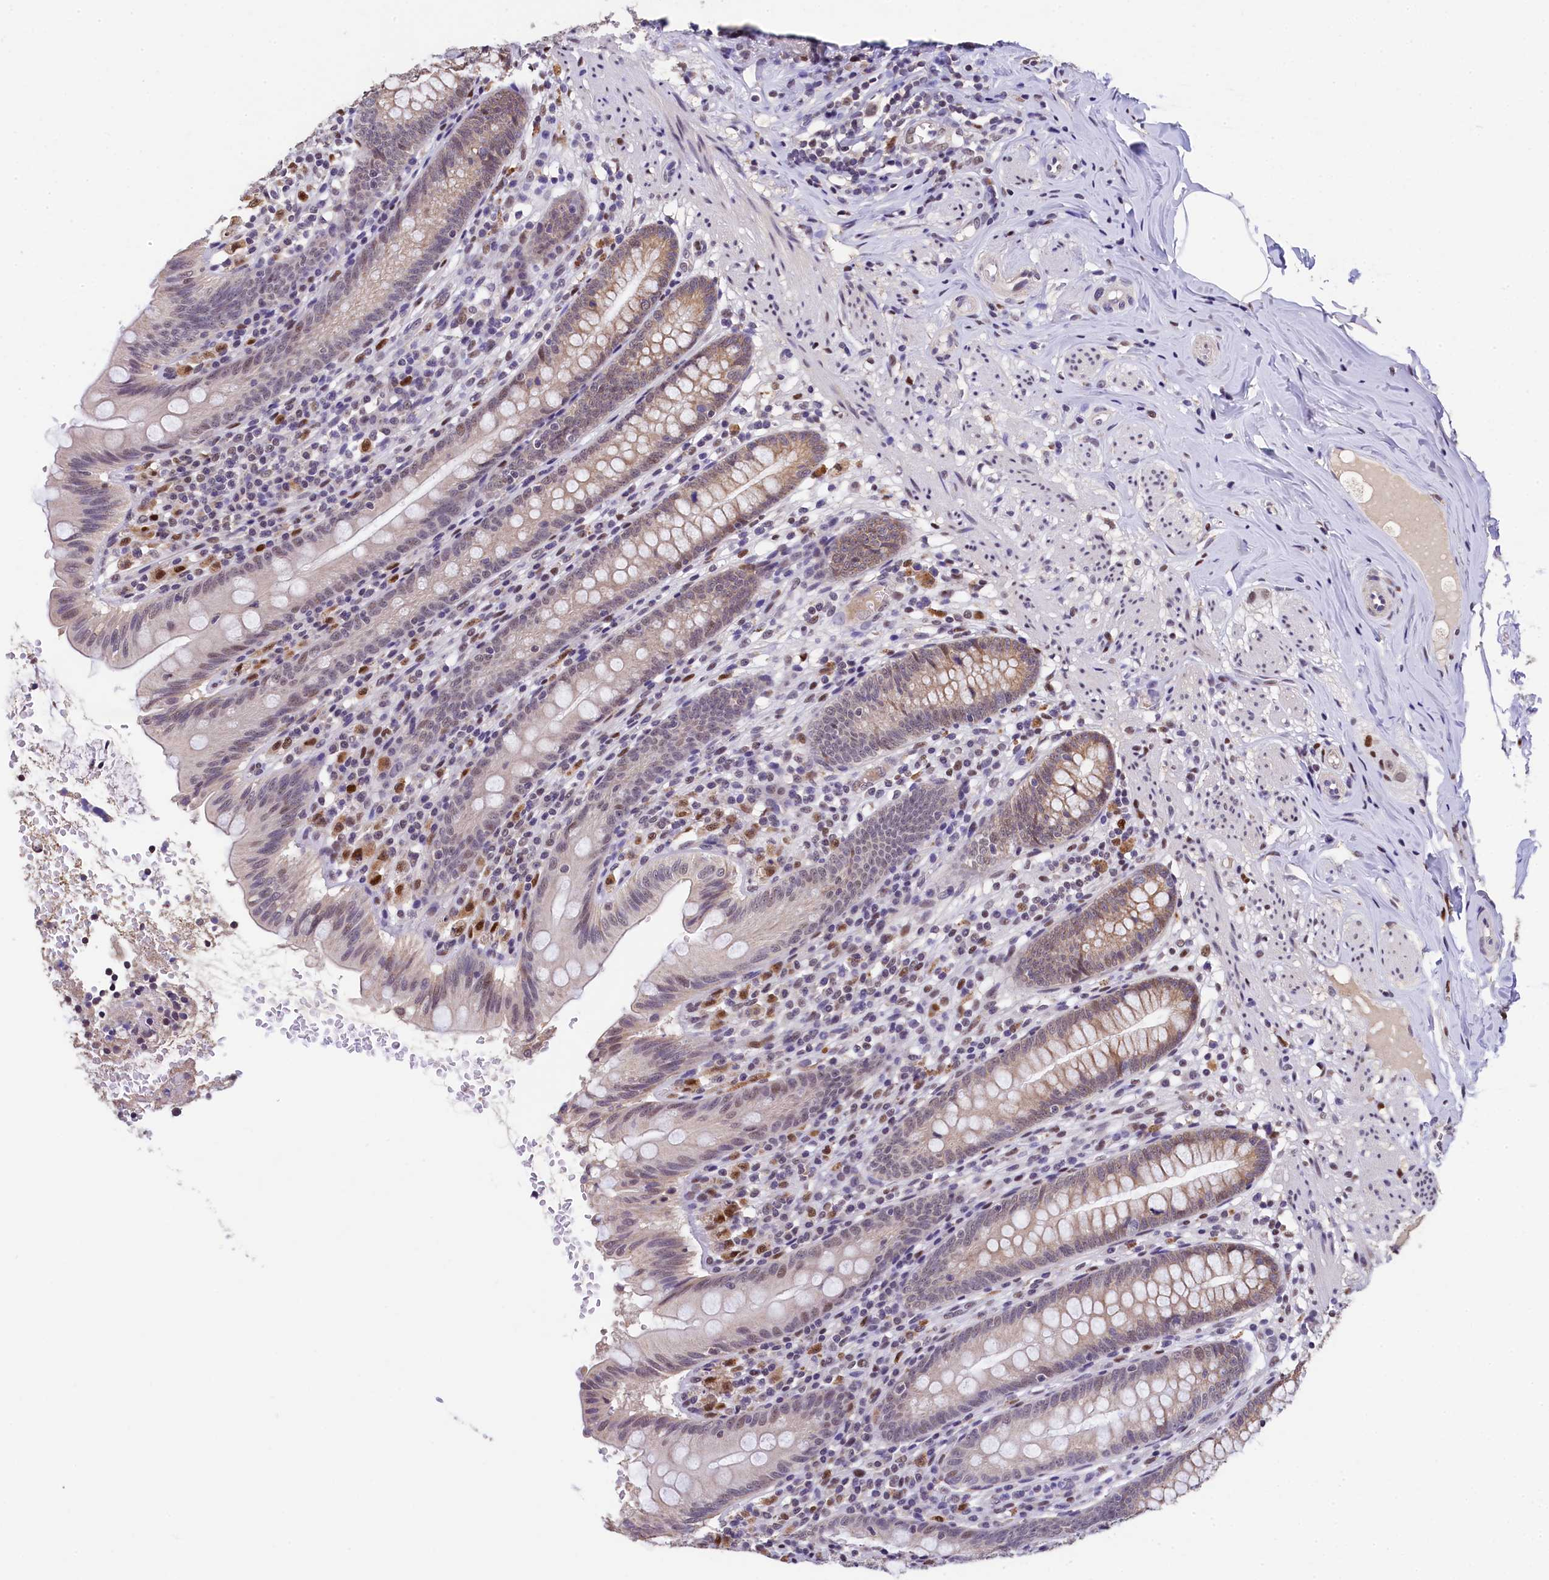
{"staining": {"intensity": "weak", "quantity": "25%-75%", "location": "cytoplasmic/membranous,nuclear"}, "tissue": "appendix", "cell_type": "Glandular cells", "image_type": "normal", "snomed": [{"axis": "morphology", "description": "Normal tissue, NOS"}, {"axis": "topography", "description": "Appendix"}], "caption": "The micrograph exhibits staining of unremarkable appendix, revealing weak cytoplasmic/membranous,nuclear protein staining (brown color) within glandular cells.", "gene": "HECTD4", "patient": {"sex": "male", "age": 55}}